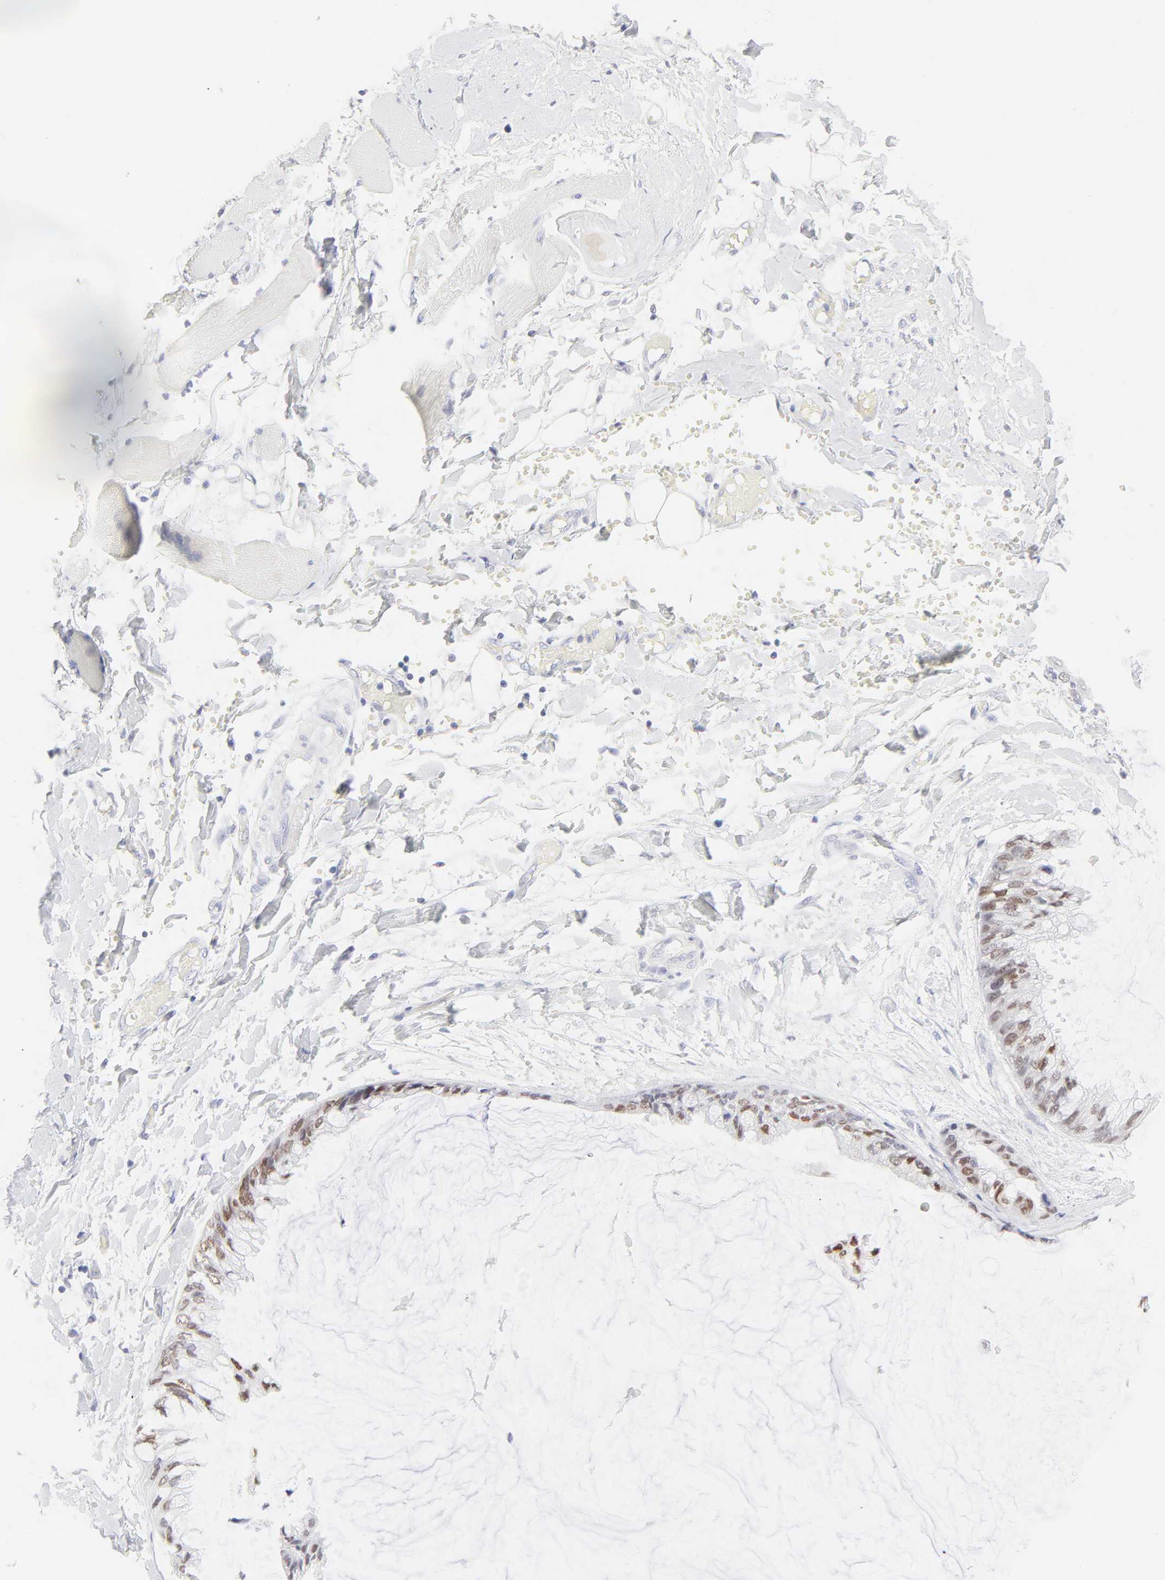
{"staining": {"intensity": "moderate", "quantity": "25%-75%", "location": "nuclear"}, "tissue": "ovarian cancer", "cell_type": "Tumor cells", "image_type": "cancer", "snomed": [{"axis": "morphology", "description": "Cystadenocarcinoma, mucinous, NOS"}, {"axis": "topography", "description": "Ovary"}], "caption": "Mucinous cystadenocarcinoma (ovarian) stained with DAB IHC demonstrates medium levels of moderate nuclear expression in about 25%-75% of tumor cells.", "gene": "ELF3", "patient": {"sex": "female", "age": 39}}